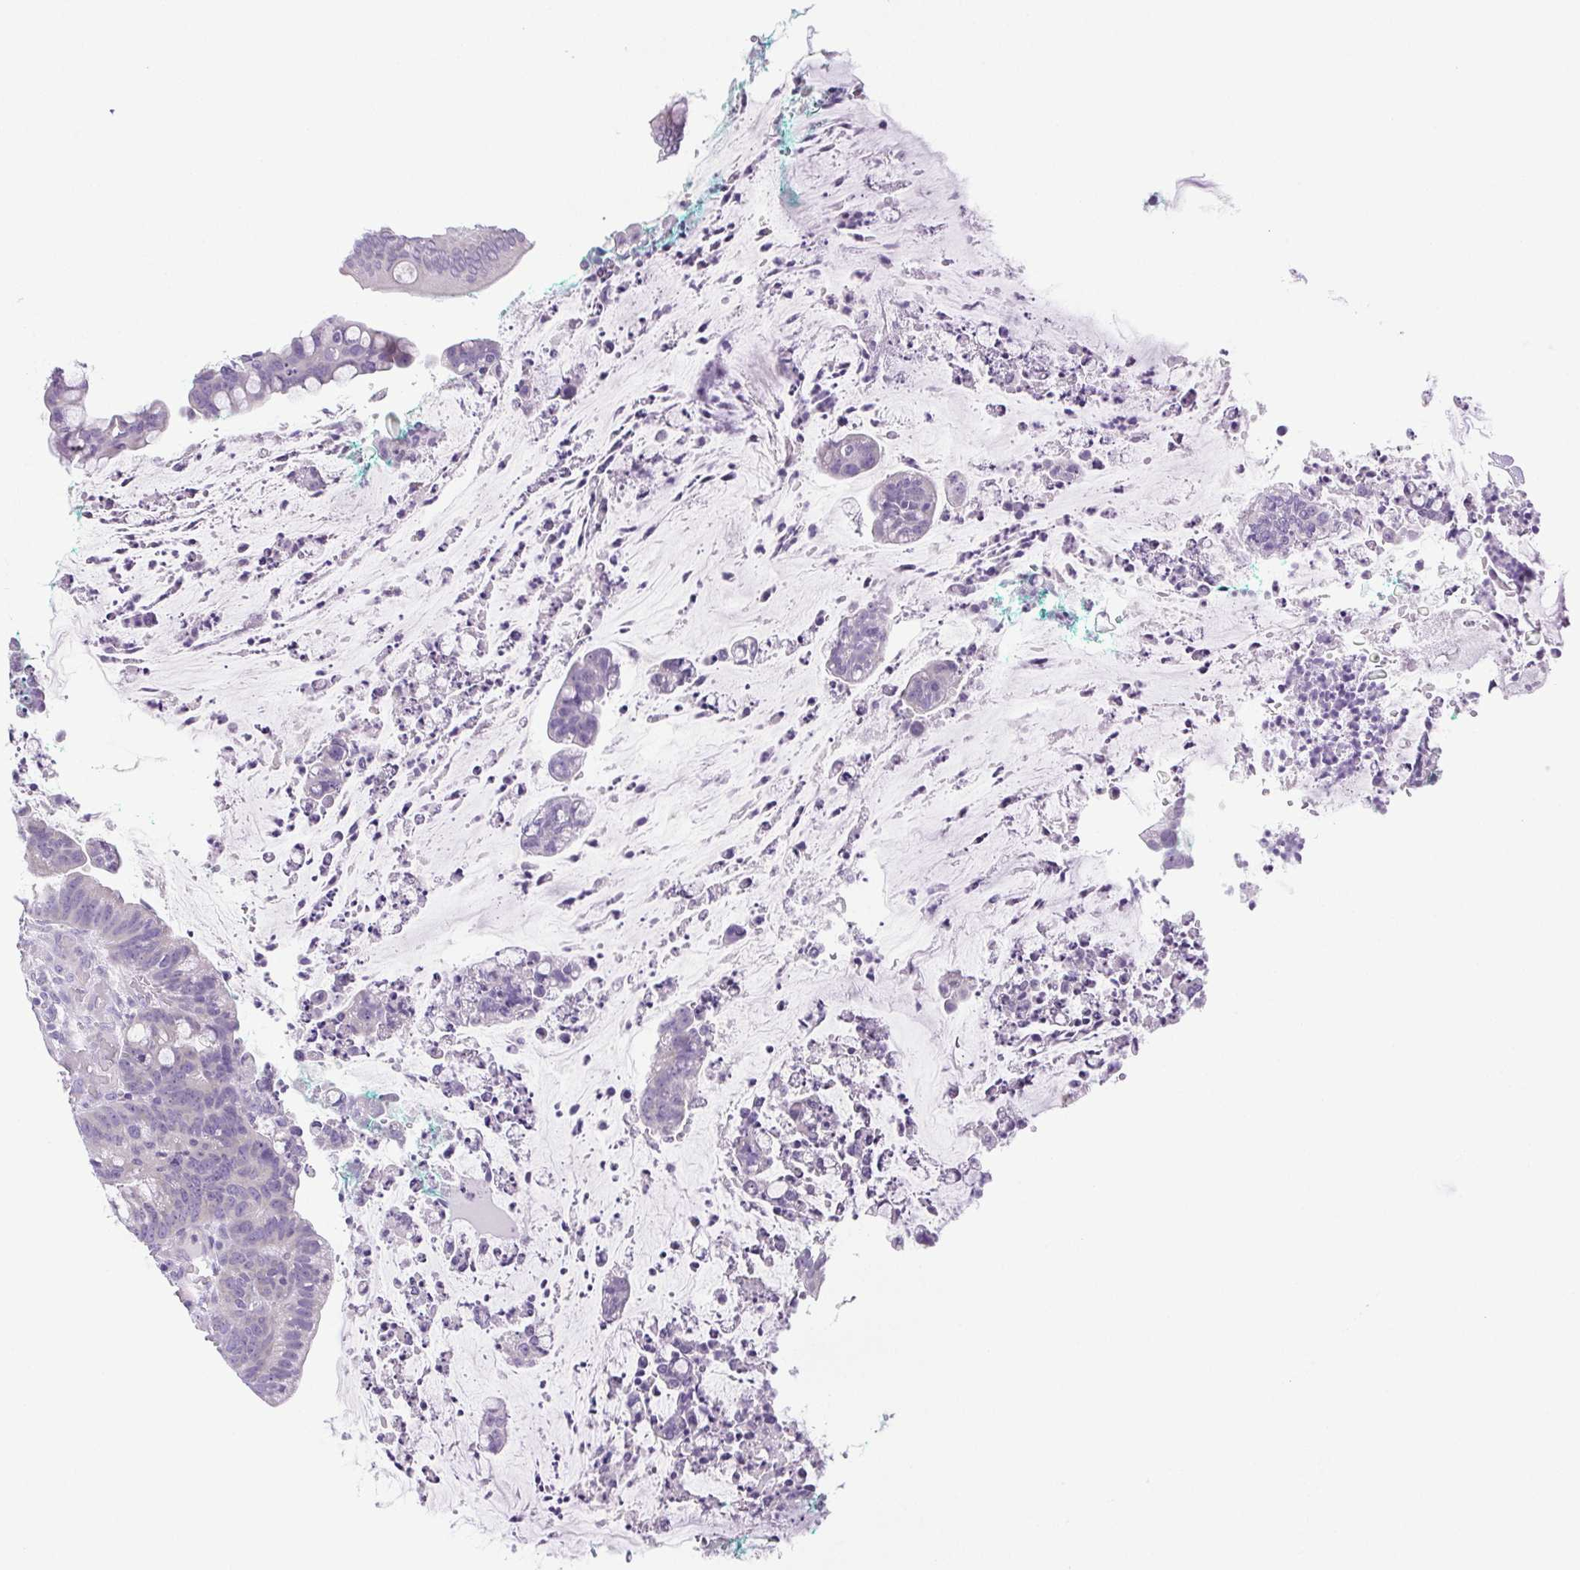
{"staining": {"intensity": "negative", "quantity": "none", "location": "none"}, "tissue": "colorectal cancer", "cell_type": "Tumor cells", "image_type": "cancer", "snomed": [{"axis": "morphology", "description": "Adenocarcinoma, NOS"}, {"axis": "topography", "description": "Colon"}], "caption": "Micrograph shows no protein expression in tumor cells of colorectal adenocarcinoma tissue.", "gene": "PAPPA2", "patient": {"sex": "male", "age": 62}}